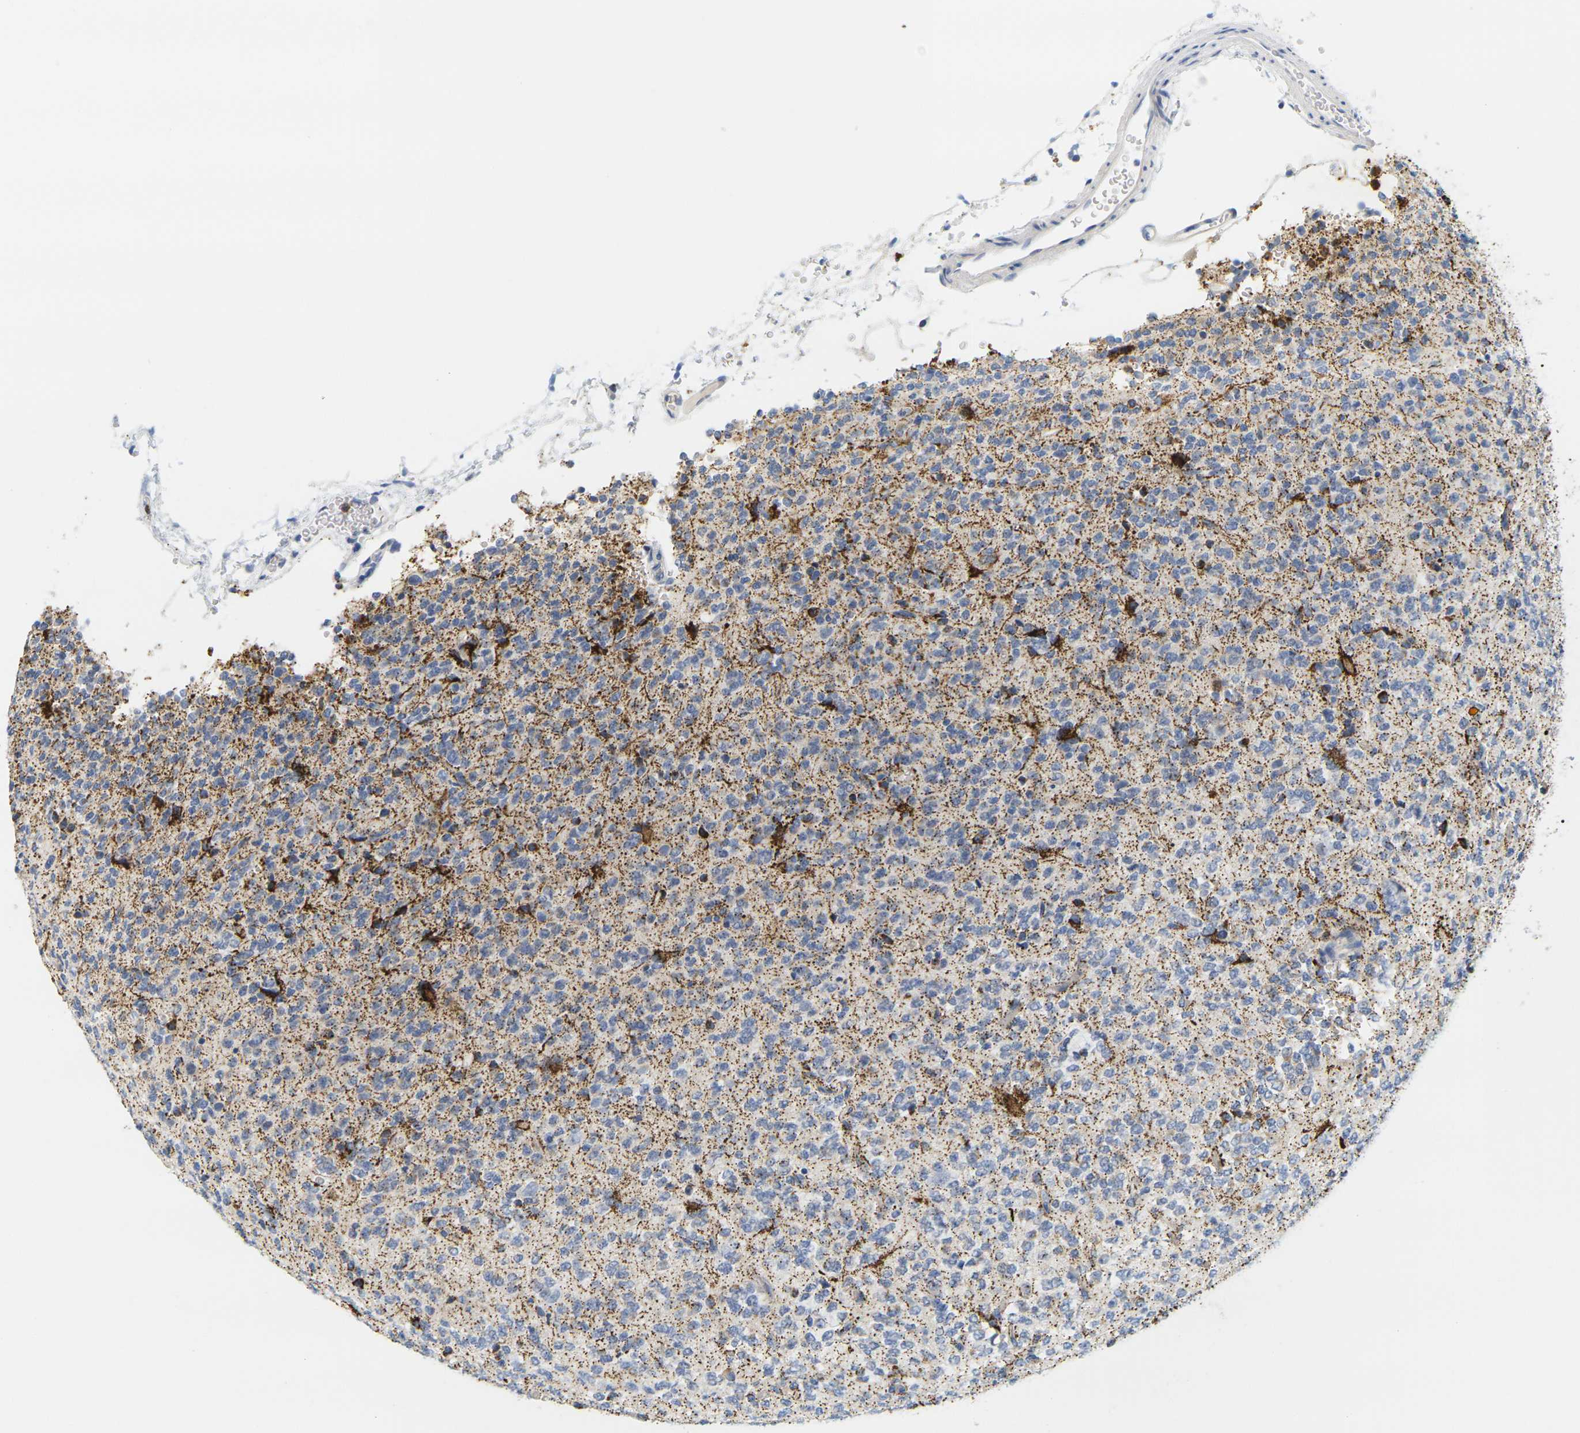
{"staining": {"intensity": "moderate", "quantity": "25%-75%", "location": "cytoplasmic/membranous"}, "tissue": "glioma", "cell_type": "Tumor cells", "image_type": "cancer", "snomed": [{"axis": "morphology", "description": "Glioma, malignant, Low grade"}, {"axis": "topography", "description": "Brain"}], "caption": "Immunohistochemical staining of low-grade glioma (malignant) shows moderate cytoplasmic/membranous protein expression in about 25%-75% of tumor cells.", "gene": "KLK5", "patient": {"sex": "male", "age": 38}}